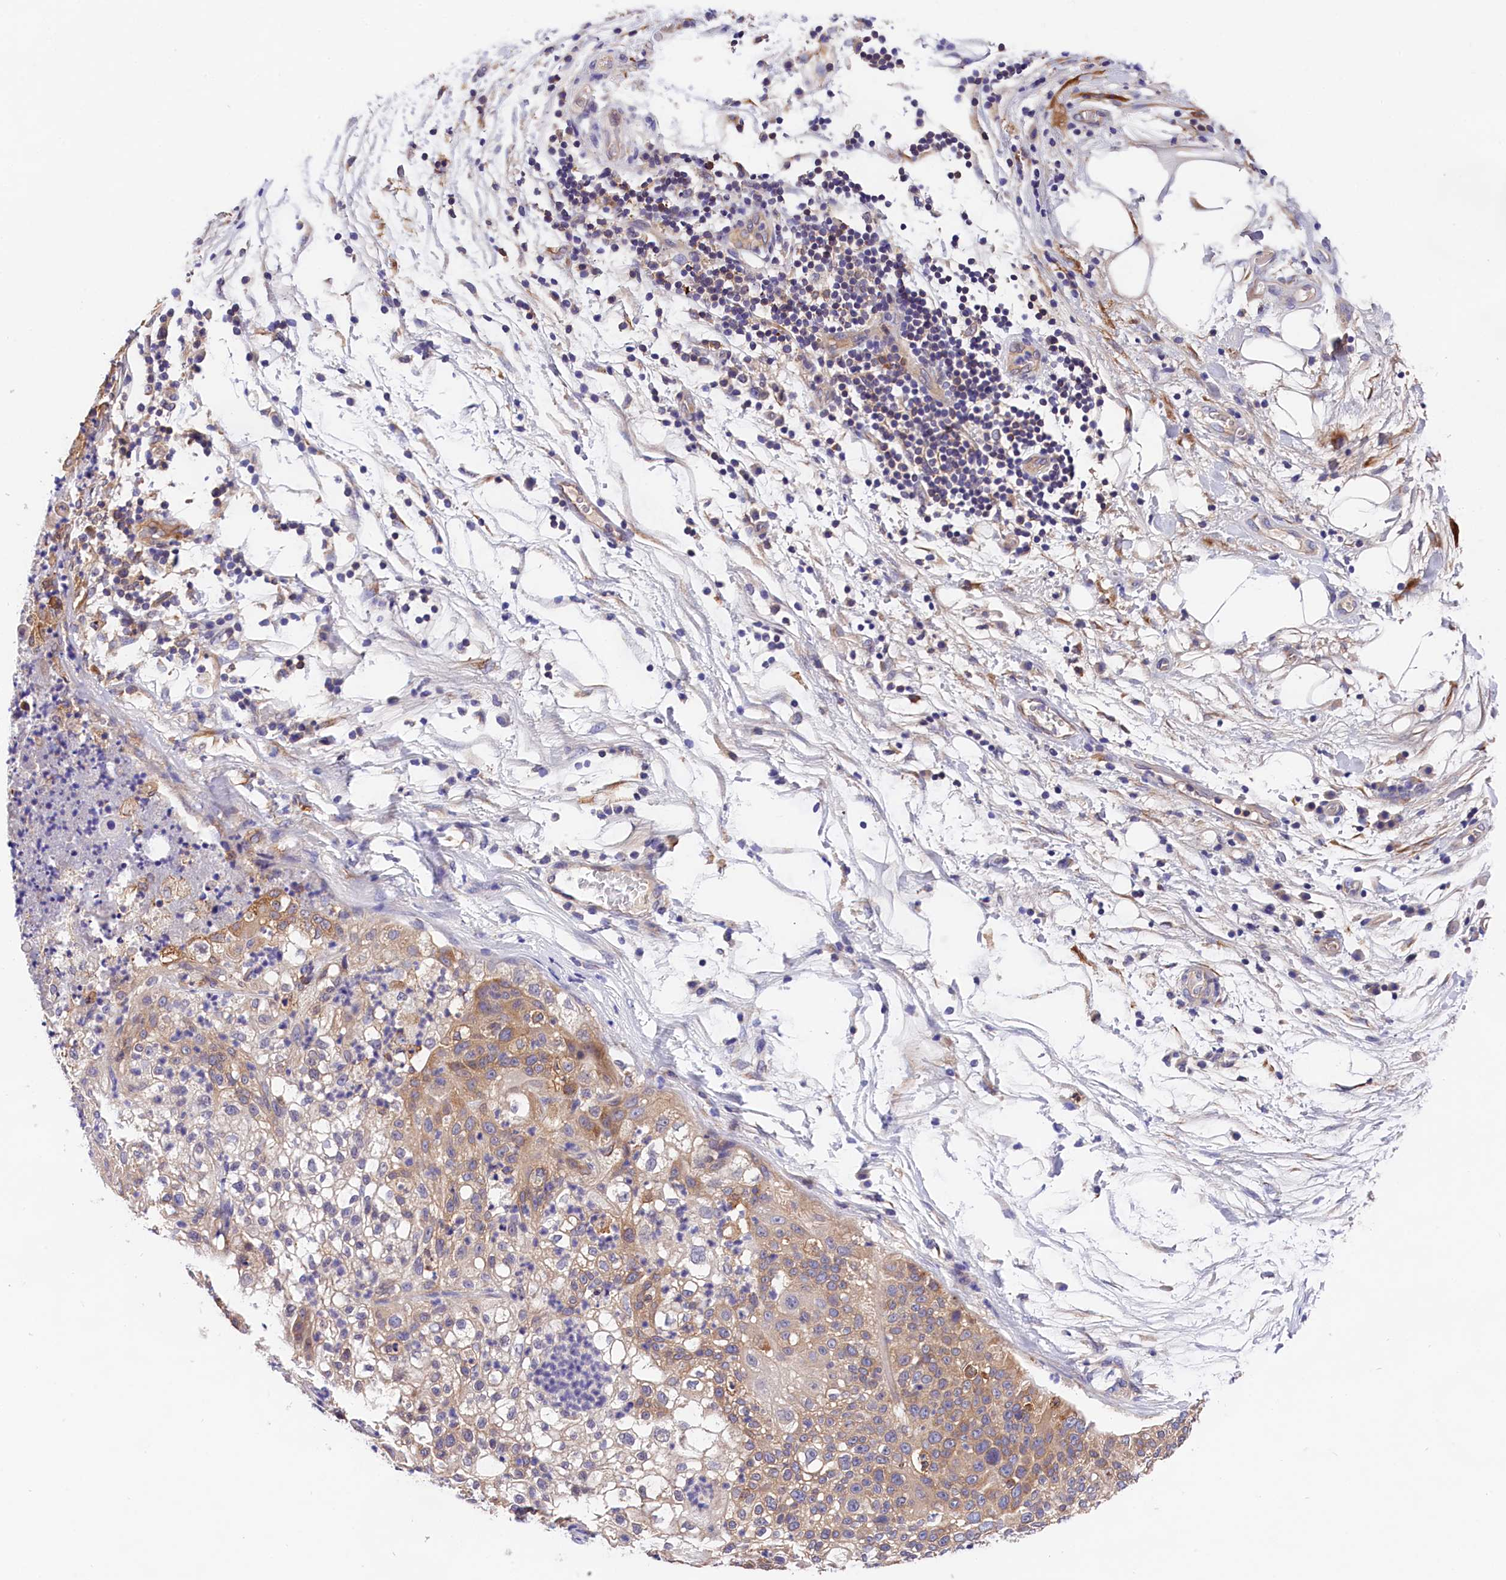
{"staining": {"intensity": "moderate", "quantity": "<25%", "location": "cytoplasmic/membranous"}, "tissue": "lung cancer", "cell_type": "Tumor cells", "image_type": "cancer", "snomed": [{"axis": "morphology", "description": "Inflammation, NOS"}, {"axis": "morphology", "description": "Squamous cell carcinoma, NOS"}, {"axis": "topography", "description": "Lymph node"}, {"axis": "topography", "description": "Soft tissue"}, {"axis": "topography", "description": "Lung"}], "caption": "Immunohistochemistry image of neoplastic tissue: human lung cancer stained using immunohistochemistry demonstrates low levels of moderate protein expression localized specifically in the cytoplasmic/membranous of tumor cells, appearing as a cytoplasmic/membranous brown color.", "gene": "OAS3", "patient": {"sex": "male", "age": 66}}